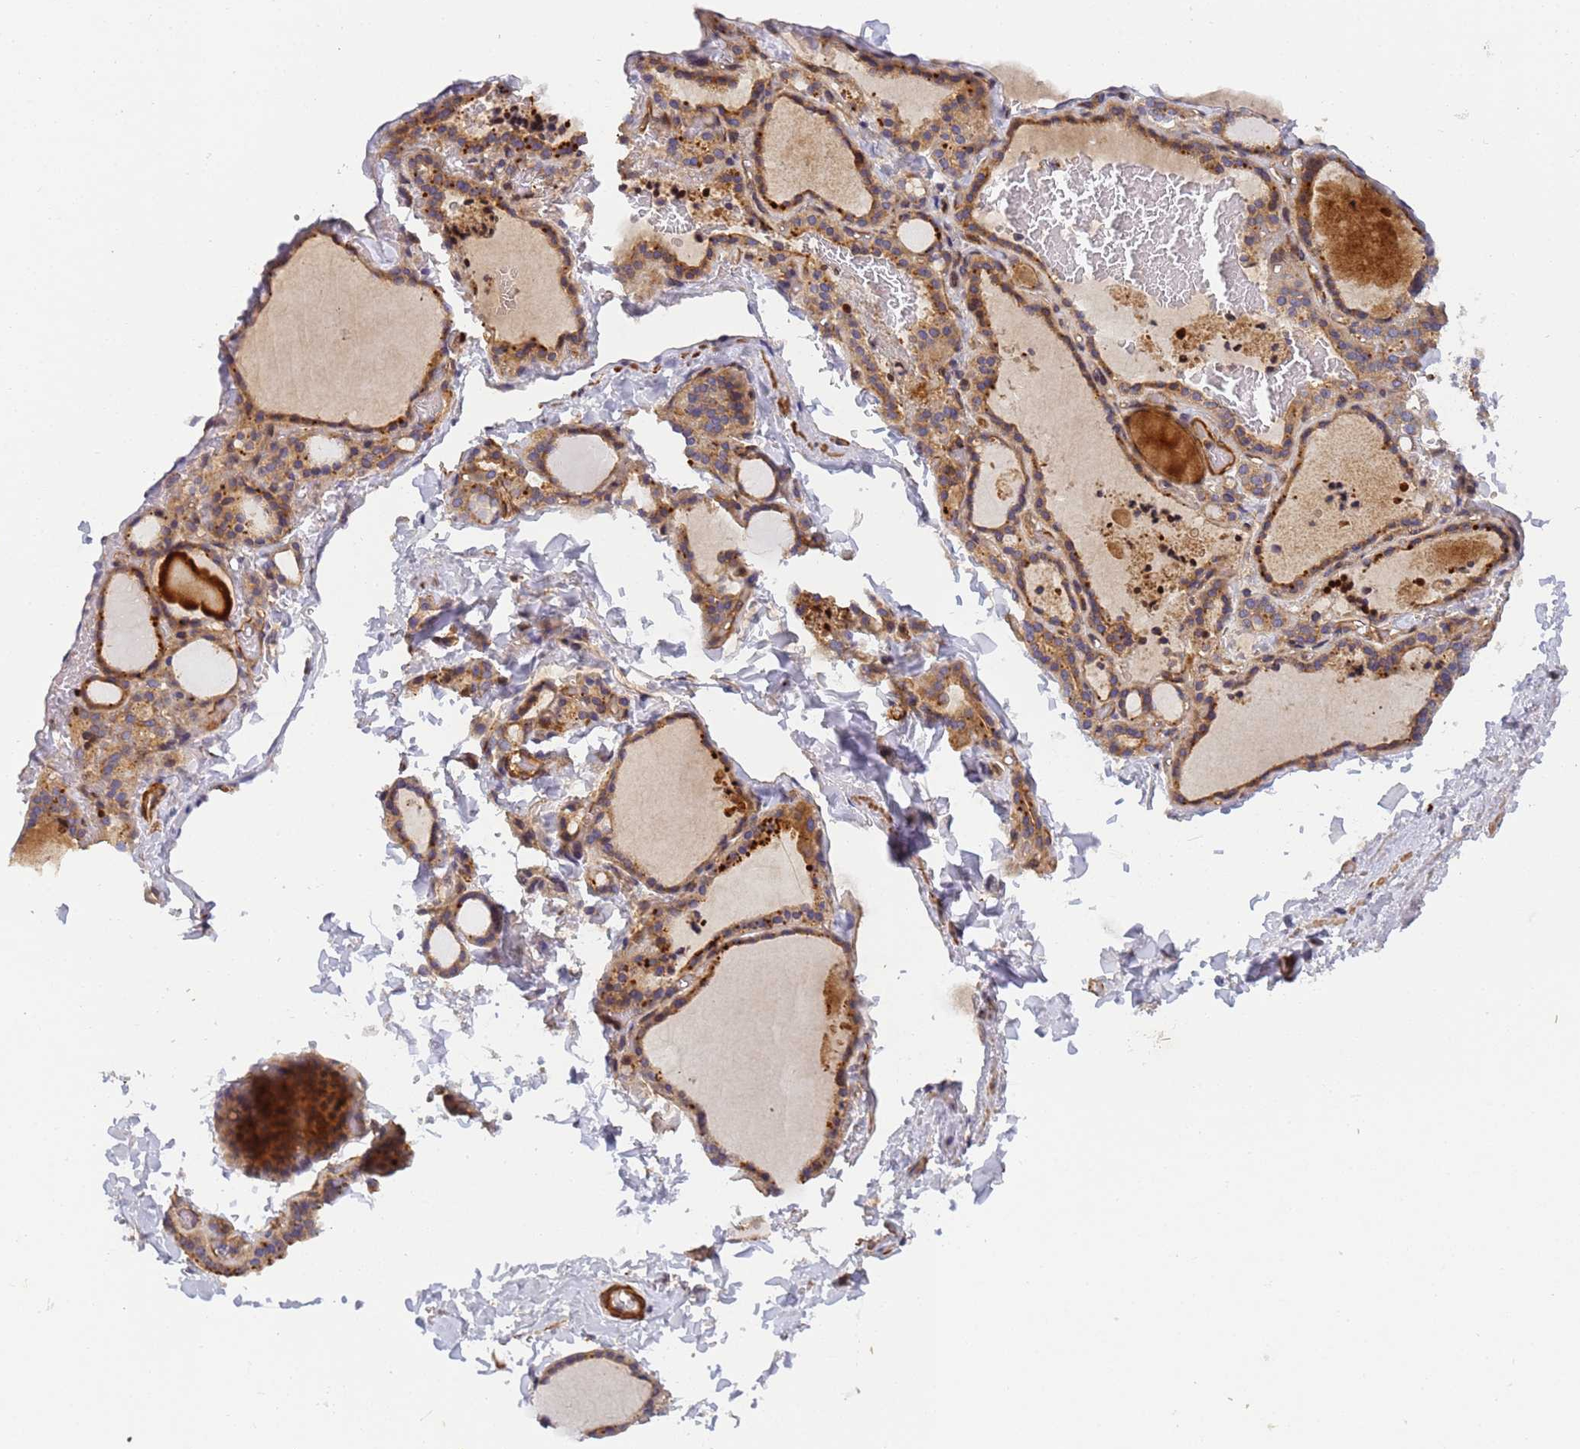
{"staining": {"intensity": "moderate", "quantity": ">75%", "location": "cytoplasmic/membranous"}, "tissue": "thyroid gland", "cell_type": "Glandular cells", "image_type": "normal", "snomed": [{"axis": "morphology", "description": "Normal tissue, NOS"}, {"axis": "topography", "description": "Thyroid gland"}], "caption": "Immunohistochemical staining of benign thyroid gland shows >75% levels of moderate cytoplasmic/membranous protein staining in about >75% of glandular cells. Using DAB (3,3'-diaminobenzidine) (brown) and hematoxylin (blue) stains, captured at high magnification using brightfield microscopy.", "gene": "RALGAPA2", "patient": {"sex": "female", "age": 22}}